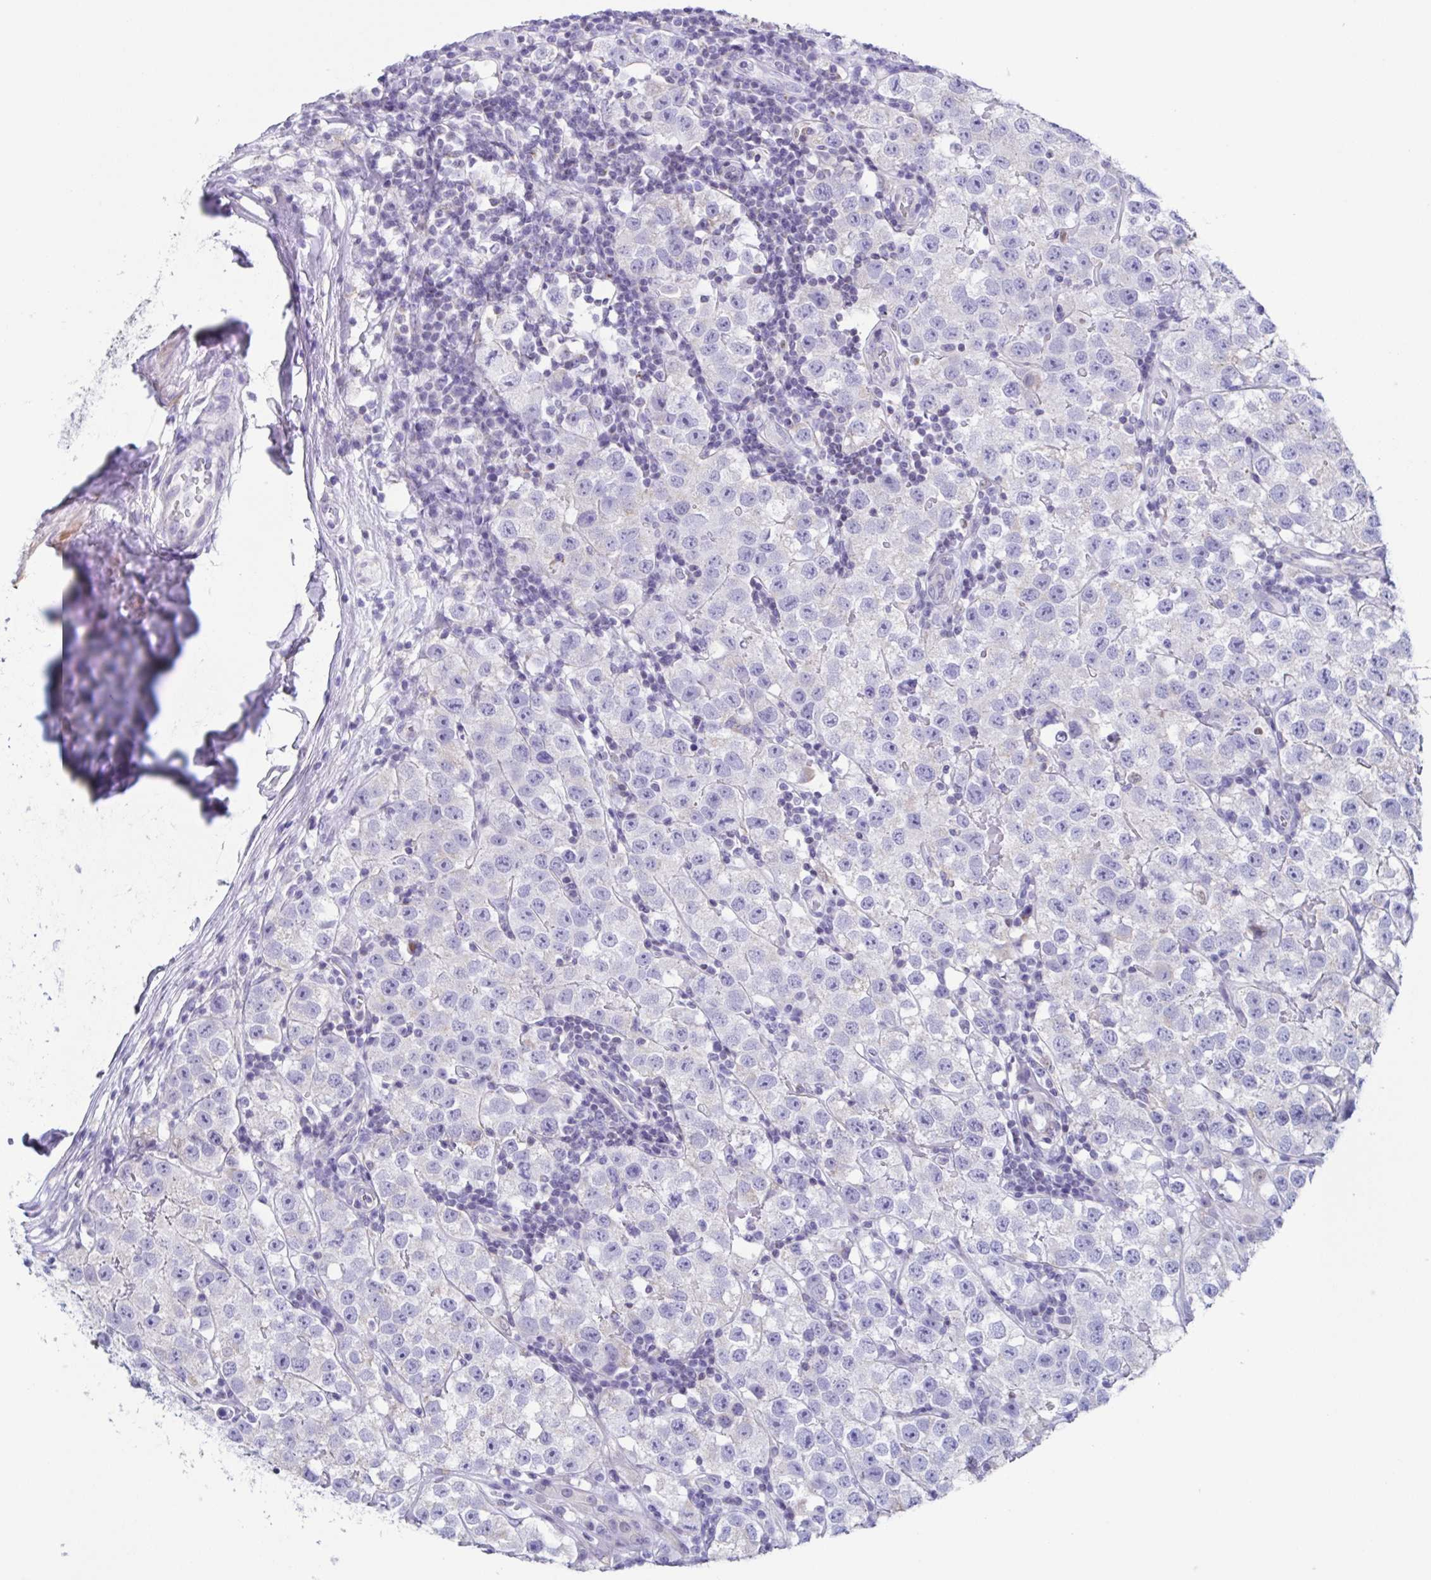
{"staining": {"intensity": "negative", "quantity": "none", "location": "none"}, "tissue": "testis cancer", "cell_type": "Tumor cells", "image_type": "cancer", "snomed": [{"axis": "morphology", "description": "Seminoma, NOS"}, {"axis": "topography", "description": "Testis"}], "caption": "High power microscopy image of an immunohistochemistry photomicrograph of seminoma (testis), revealing no significant staining in tumor cells.", "gene": "PBOV1", "patient": {"sex": "male", "age": 34}}